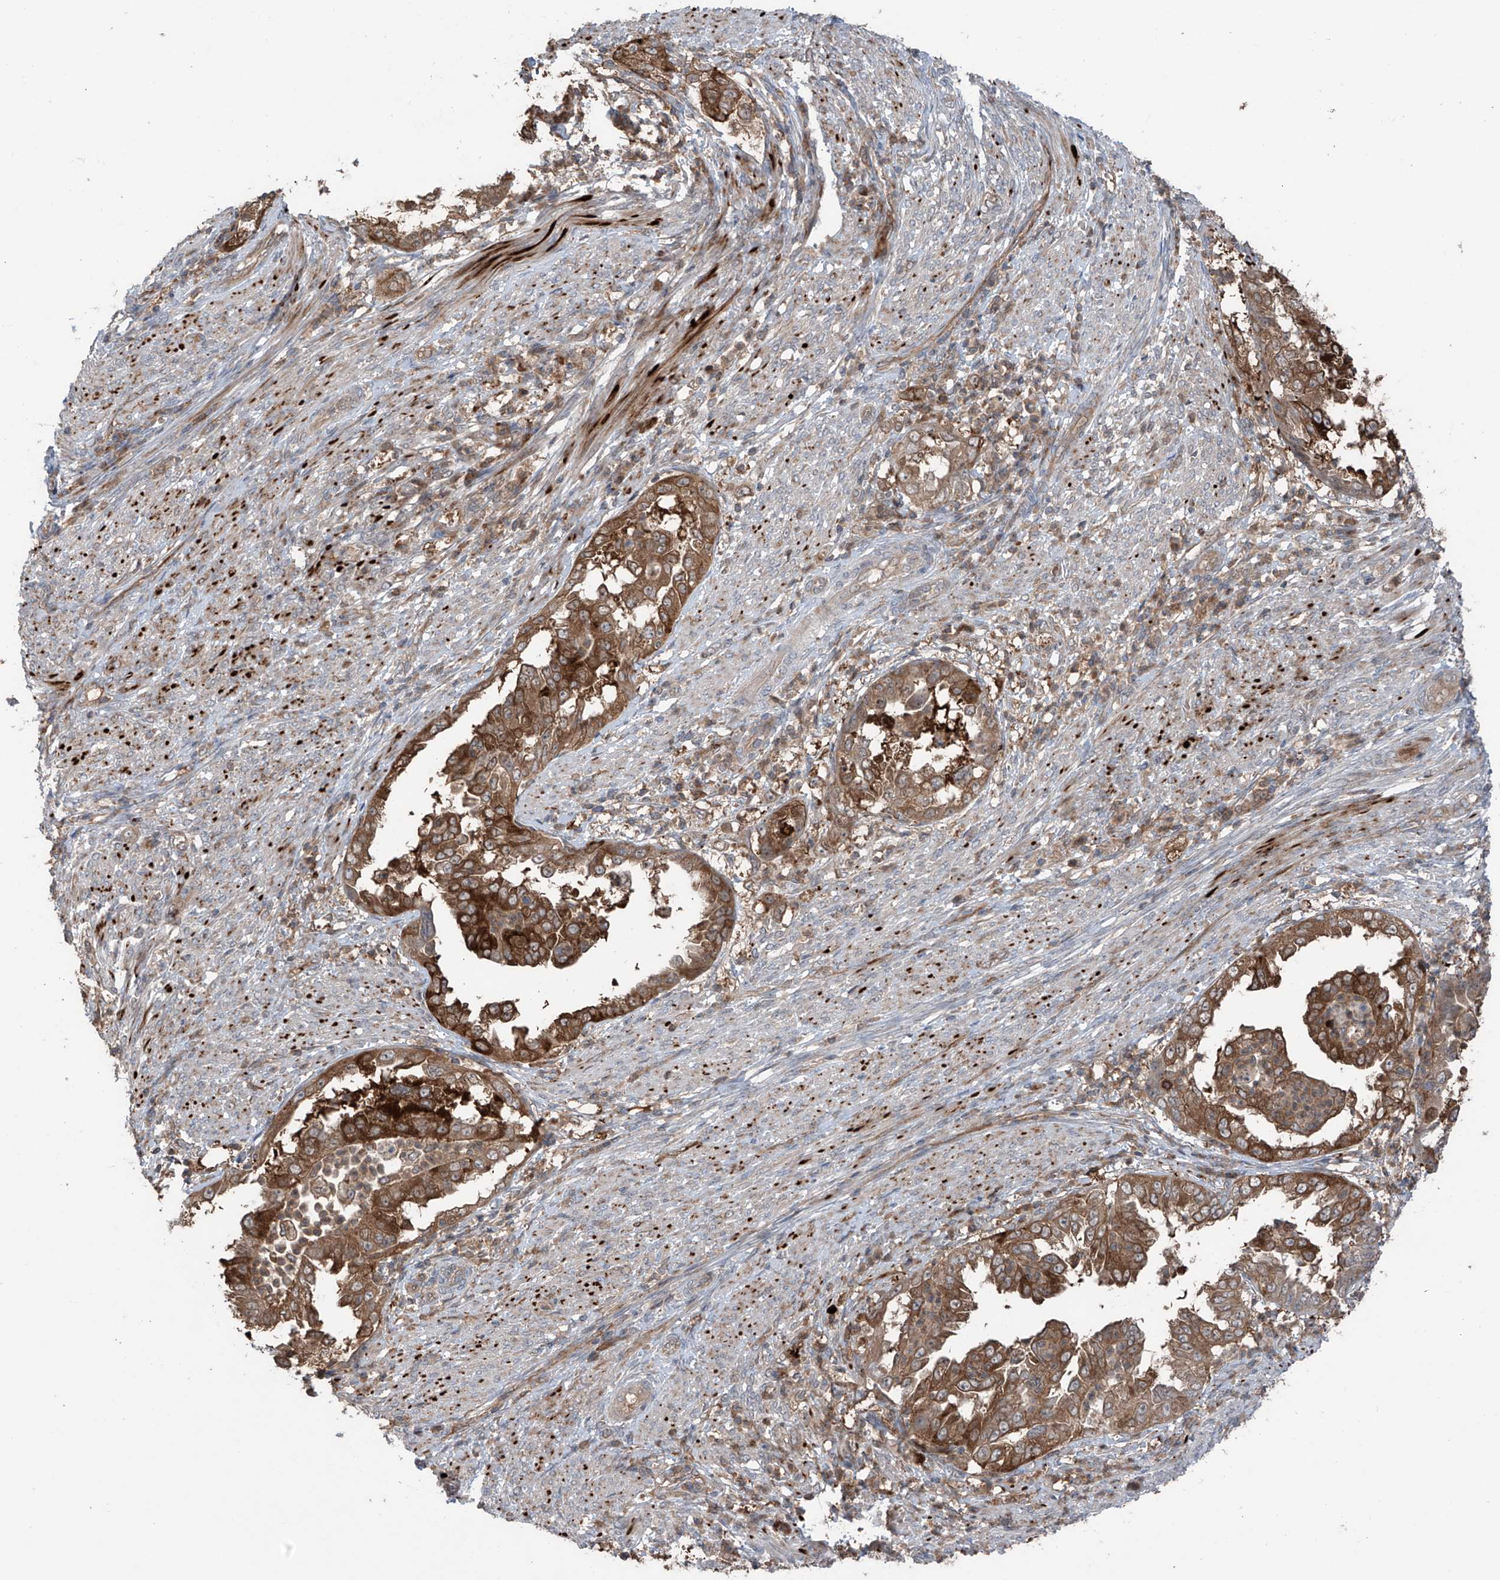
{"staining": {"intensity": "moderate", "quantity": ">75%", "location": "cytoplasmic/membranous"}, "tissue": "endometrial cancer", "cell_type": "Tumor cells", "image_type": "cancer", "snomed": [{"axis": "morphology", "description": "Adenocarcinoma, NOS"}, {"axis": "topography", "description": "Endometrium"}], "caption": "The histopathology image exhibits a brown stain indicating the presence of a protein in the cytoplasmic/membranous of tumor cells in endometrial adenocarcinoma.", "gene": "SAMD3", "patient": {"sex": "female", "age": 85}}